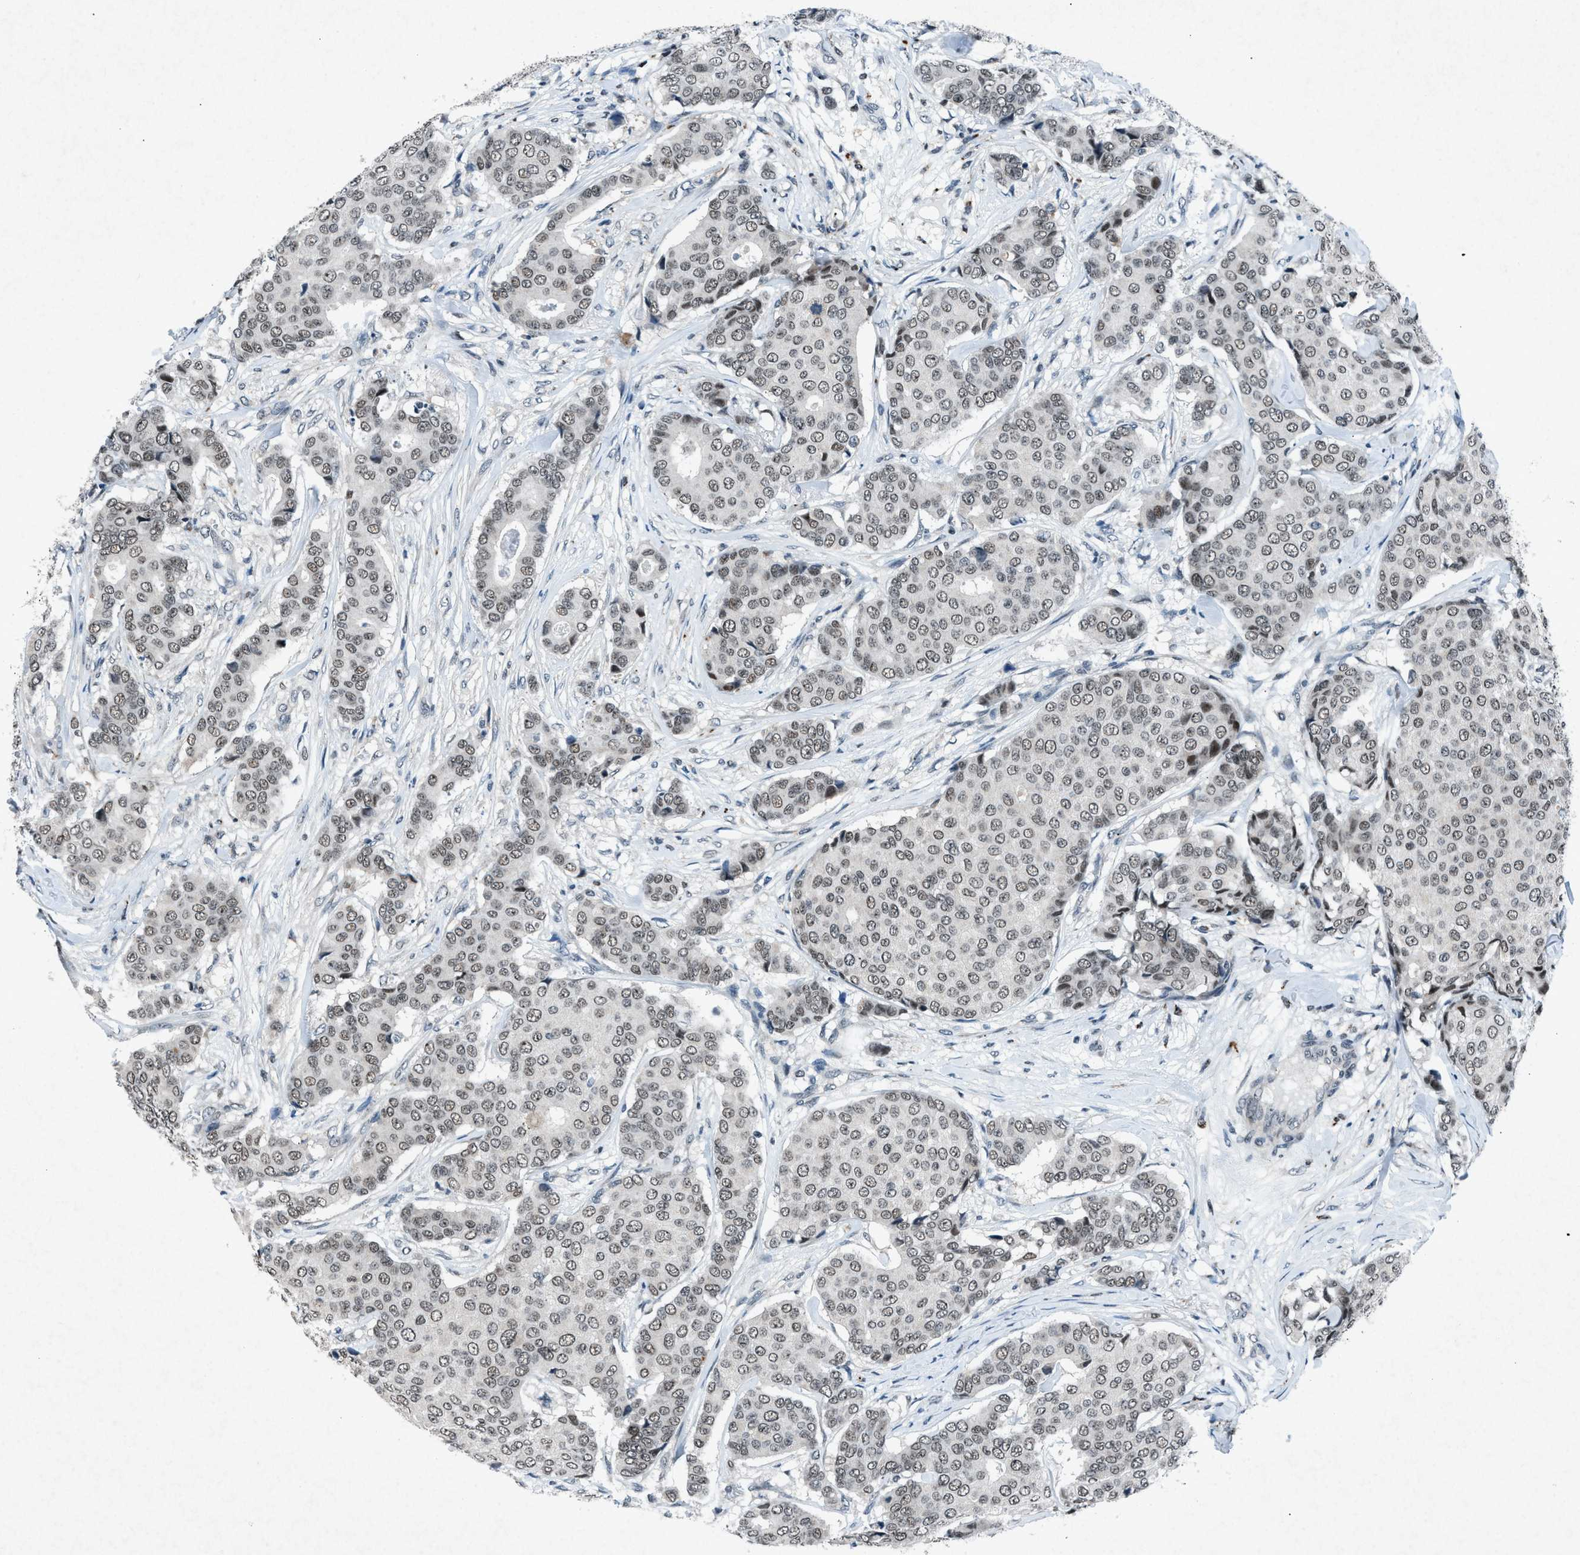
{"staining": {"intensity": "moderate", "quantity": ">75%", "location": "nuclear"}, "tissue": "breast cancer", "cell_type": "Tumor cells", "image_type": "cancer", "snomed": [{"axis": "morphology", "description": "Duct carcinoma"}, {"axis": "topography", "description": "Breast"}], "caption": "A brown stain highlights moderate nuclear positivity of a protein in invasive ductal carcinoma (breast) tumor cells. The staining is performed using DAB brown chromogen to label protein expression. The nuclei are counter-stained blue using hematoxylin.", "gene": "ADCY1", "patient": {"sex": "female", "age": 75}}